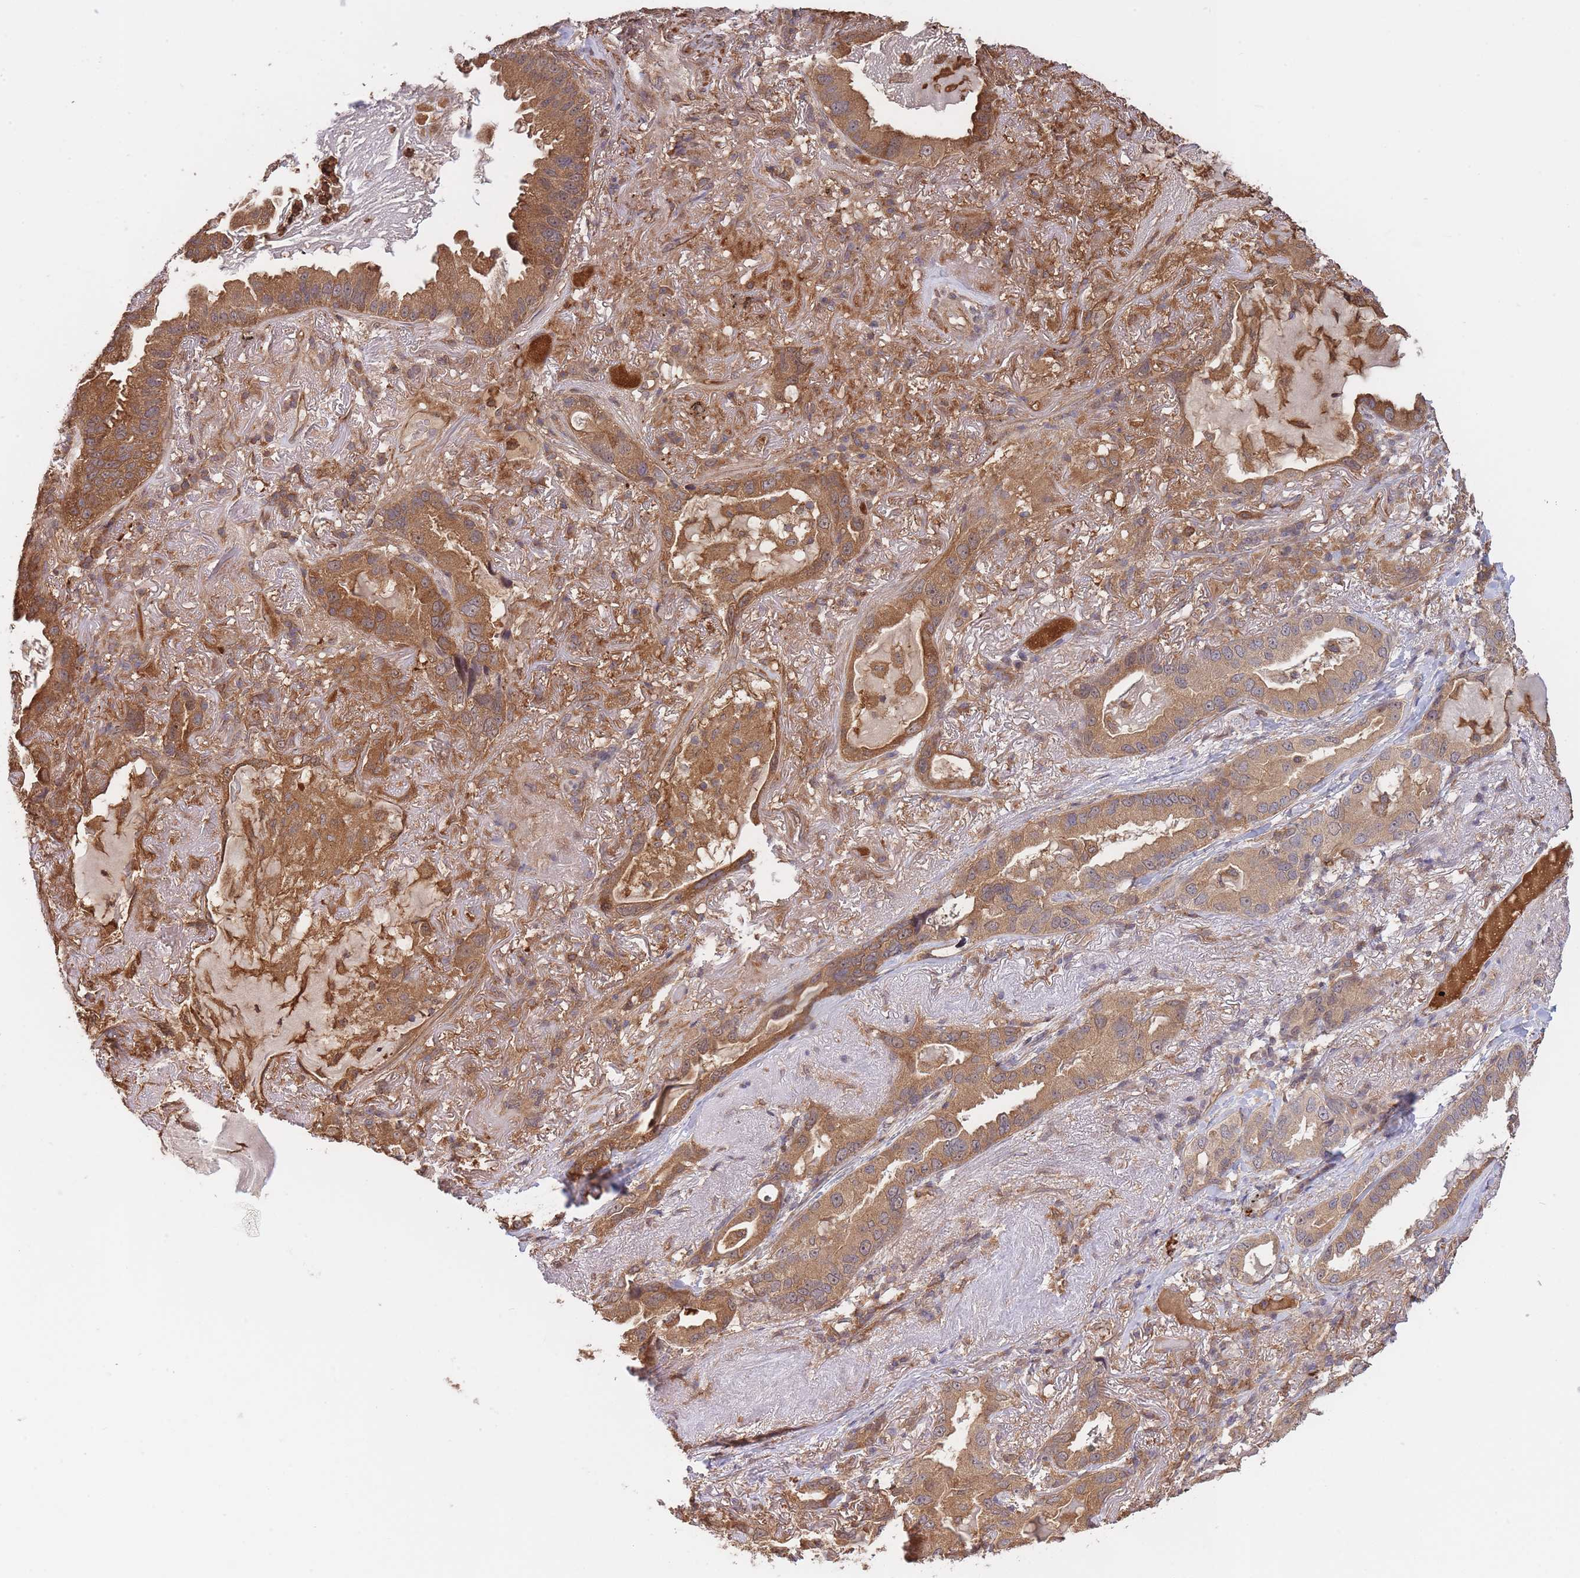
{"staining": {"intensity": "moderate", "quantity": ">75%", "location": "cytoplasmic/membranous"}, "tissue": "lung cancer", "cell_type": "Tumor cells", "image_type": "cancer", "snomed": [{"axis": "morphology", "description": "Adenocarcinoma, NOS"}, {"axis": "topography", "description": "Lung"}], "caption": "Tumor cells display medium levels of moderate cytoplasmic/membranous positivity in about >75% of cells in lung cancer (adenocarcinoma).", "gene": "ZNF304", "patient": {"sex": "female", "age": 69}}